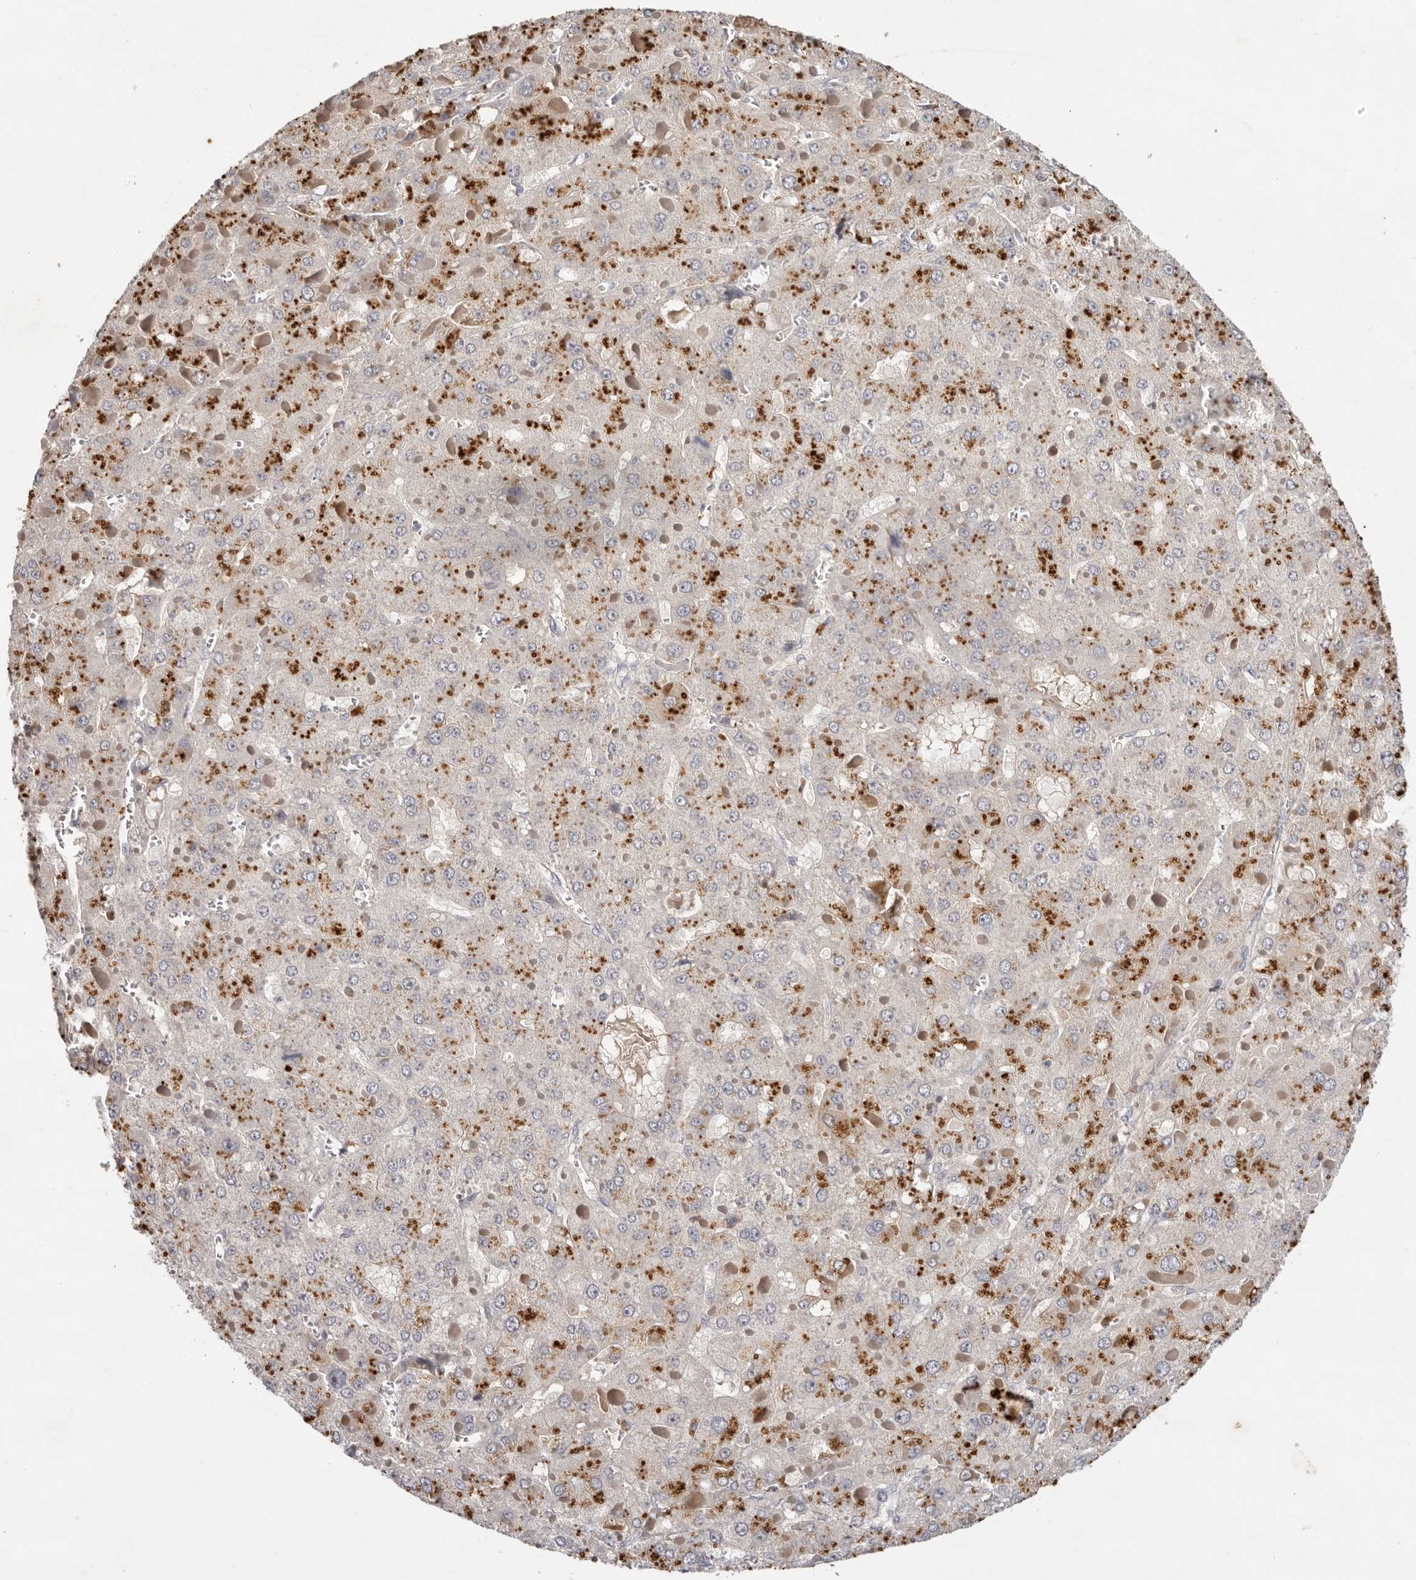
{"staining": {"intensity": "moderate", "quantity": "25%-75%", "location": "cytoplasmic/membranous"}, "tissue": "liver cancer", "cell_type": "Tumor cells", "image_type": "cancer", "snomed": [{"axis": "morphology", "description": "Carcinoma, Hepatocellular, NOS"}, {"axis": "topography", "description": "Liver"}], "caption": "Protein expression analysis of human liver hepatocellular carcinoma reveals moderate cytoplasmic/membranous expression in approximately 25%-75% of tumor cells.", "gene": "SCUBE2", "patient": {"sex": "female", "age": 73}}